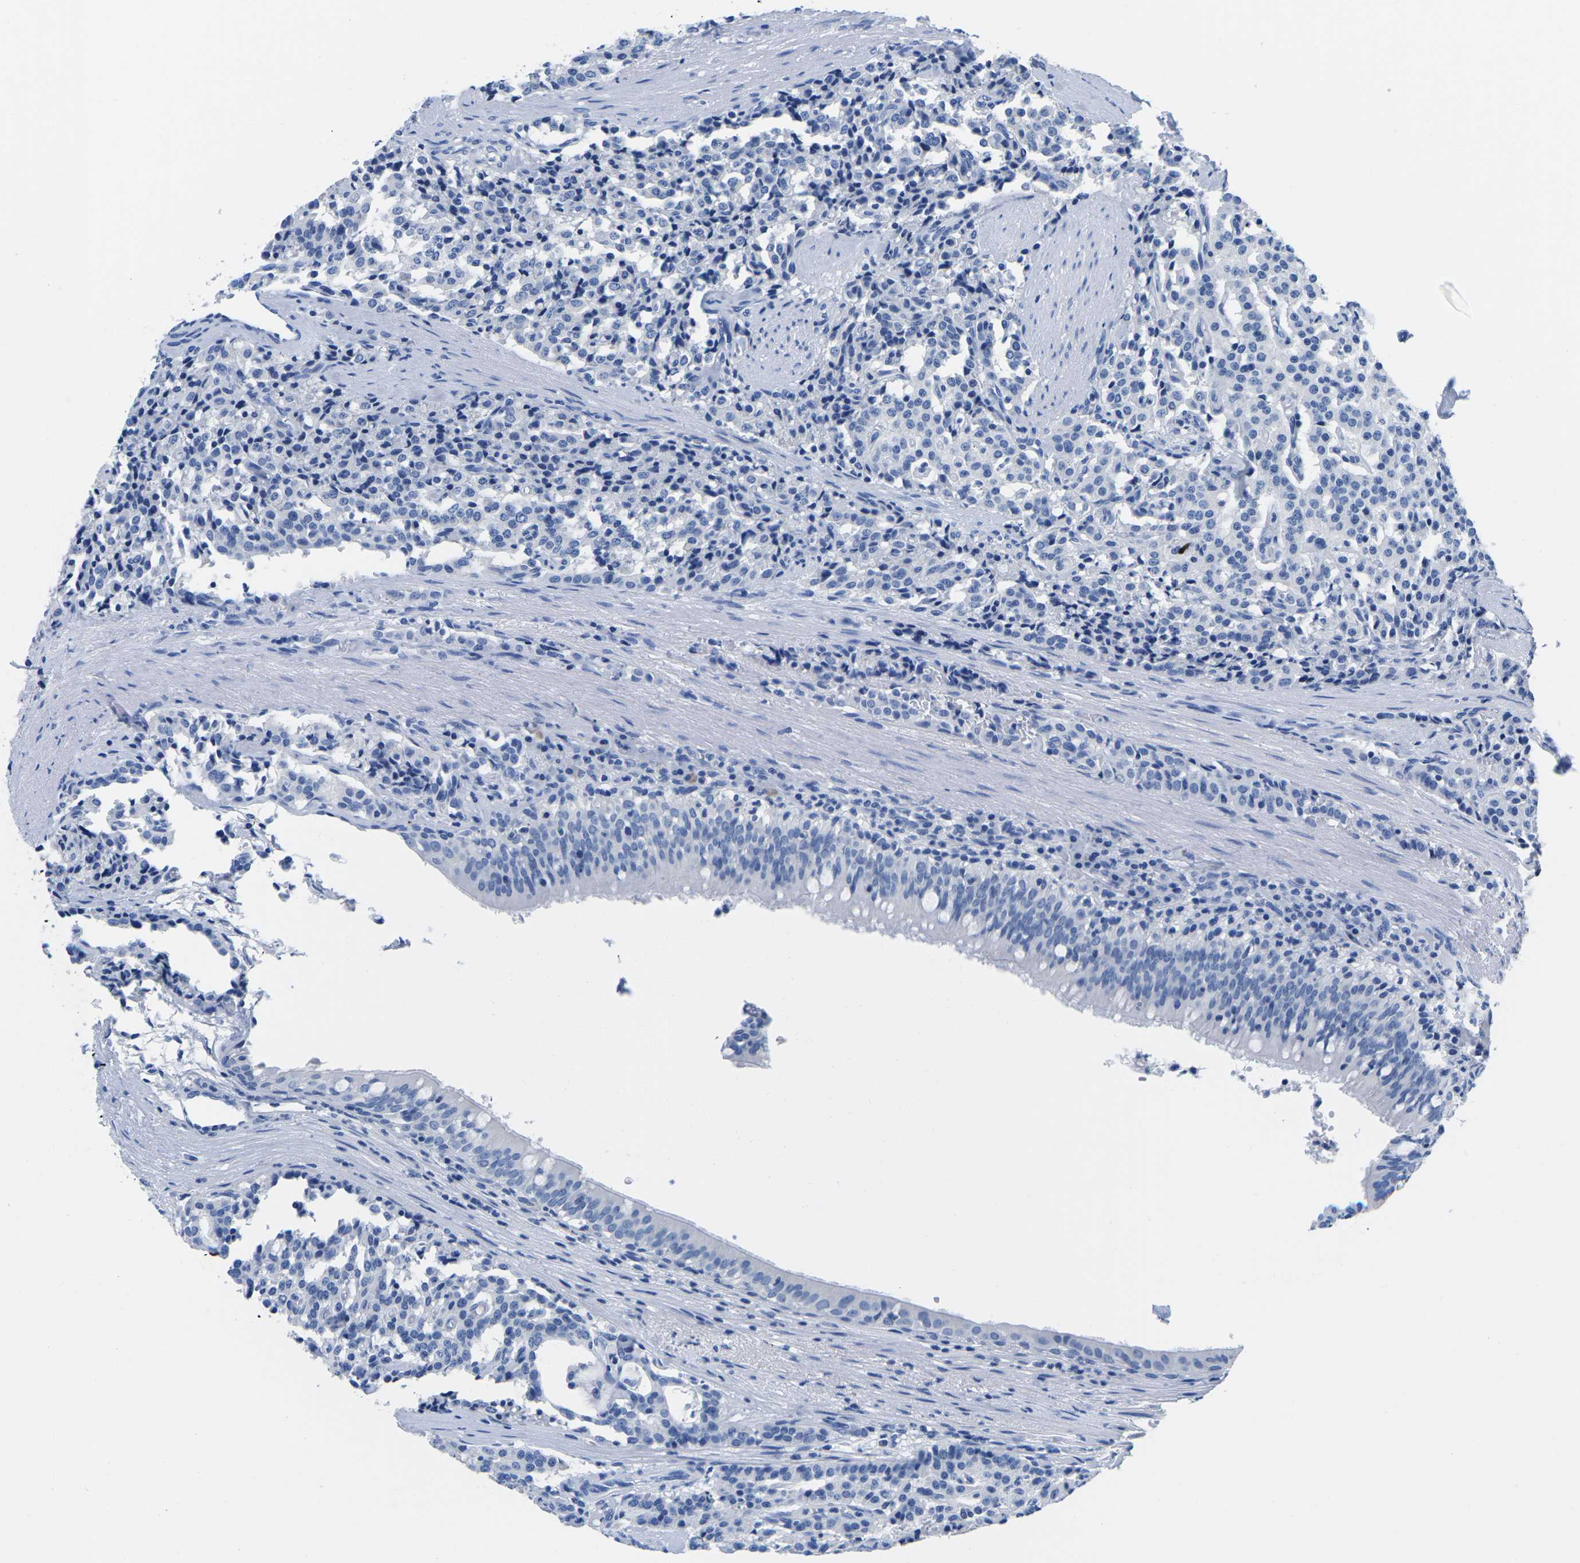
{"staining": {"intensity": "negative", "quantity": "none", "location": "none"}, "tissue": "carcinoid", "cell_type": "Tumor cells", "image_type": "cancer", "snomed": [{"axis": "morphology", "description": "Carcinoid, malignant, NOS"}, {"axis": "topography", "description": "Lung"}], "caption": "IHC micrograph of human carcinoid stained for a protein (brown), which exhibits no positivity in tumor cells.", "gene": "CYP1A2", "patient": {"sex": "male", "age": 30}}